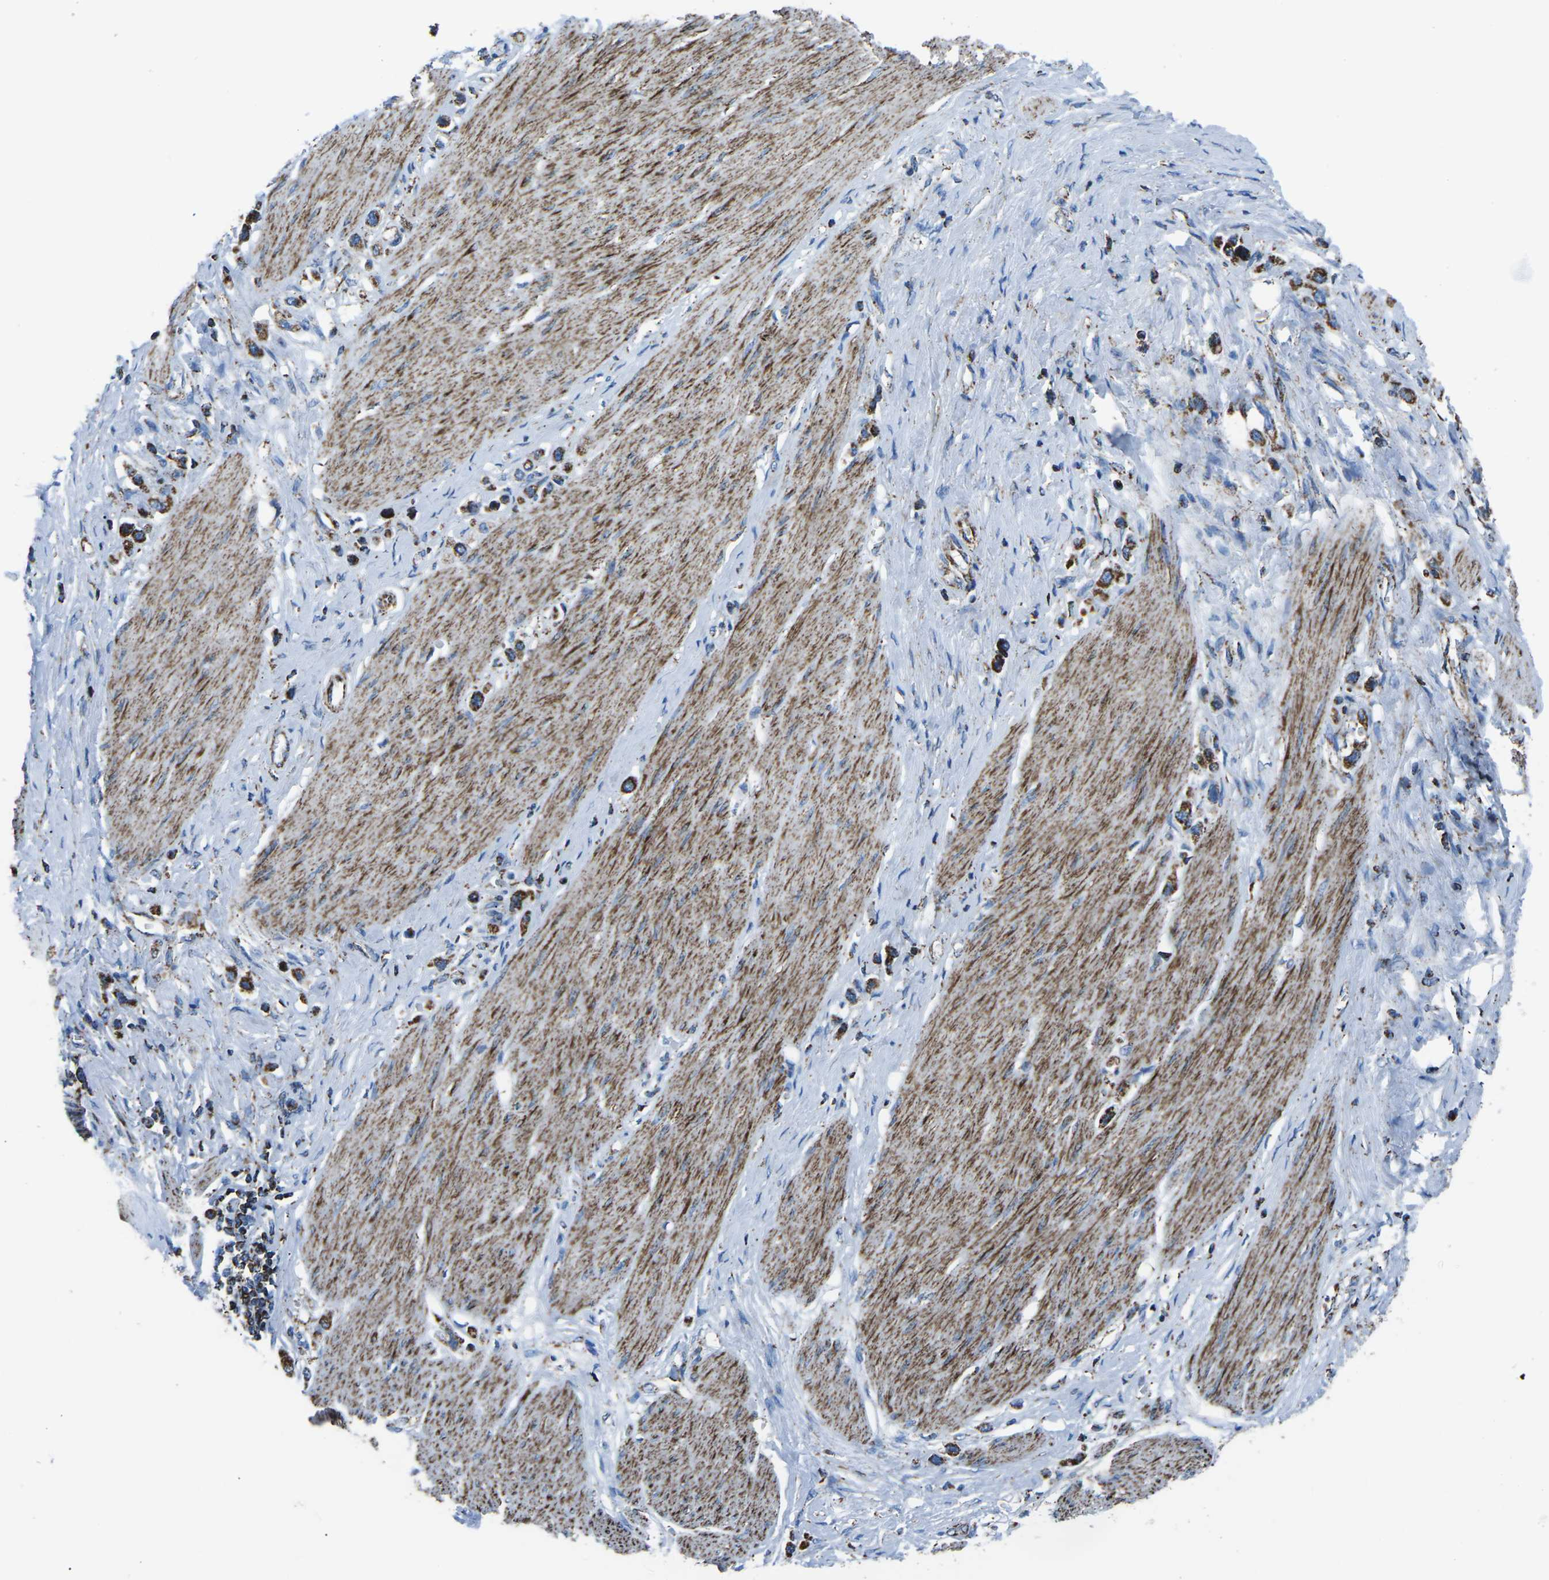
{"staining": {"intensity": "strong", "quantity": ">75%", "location": "cytoplasmic/membranous"}, "tissue": "stomach cancer", "cell_type": "Tumor cells", "image_type": "cancer", "snomed": [{"axis": "morphology", "description": "Adenocarcinoma, NOS"}, {"axis": "topography", "description": "Stomach"}], "caption": "High-power microscopy captured an immunohistochemistry micrograph of stomach cancer, revealing strong cytoplasmic/membranous staining in about >75% of tumor cells.", "gene": "MT-CO2", "patient": {"sex": "female", "age": 65}}